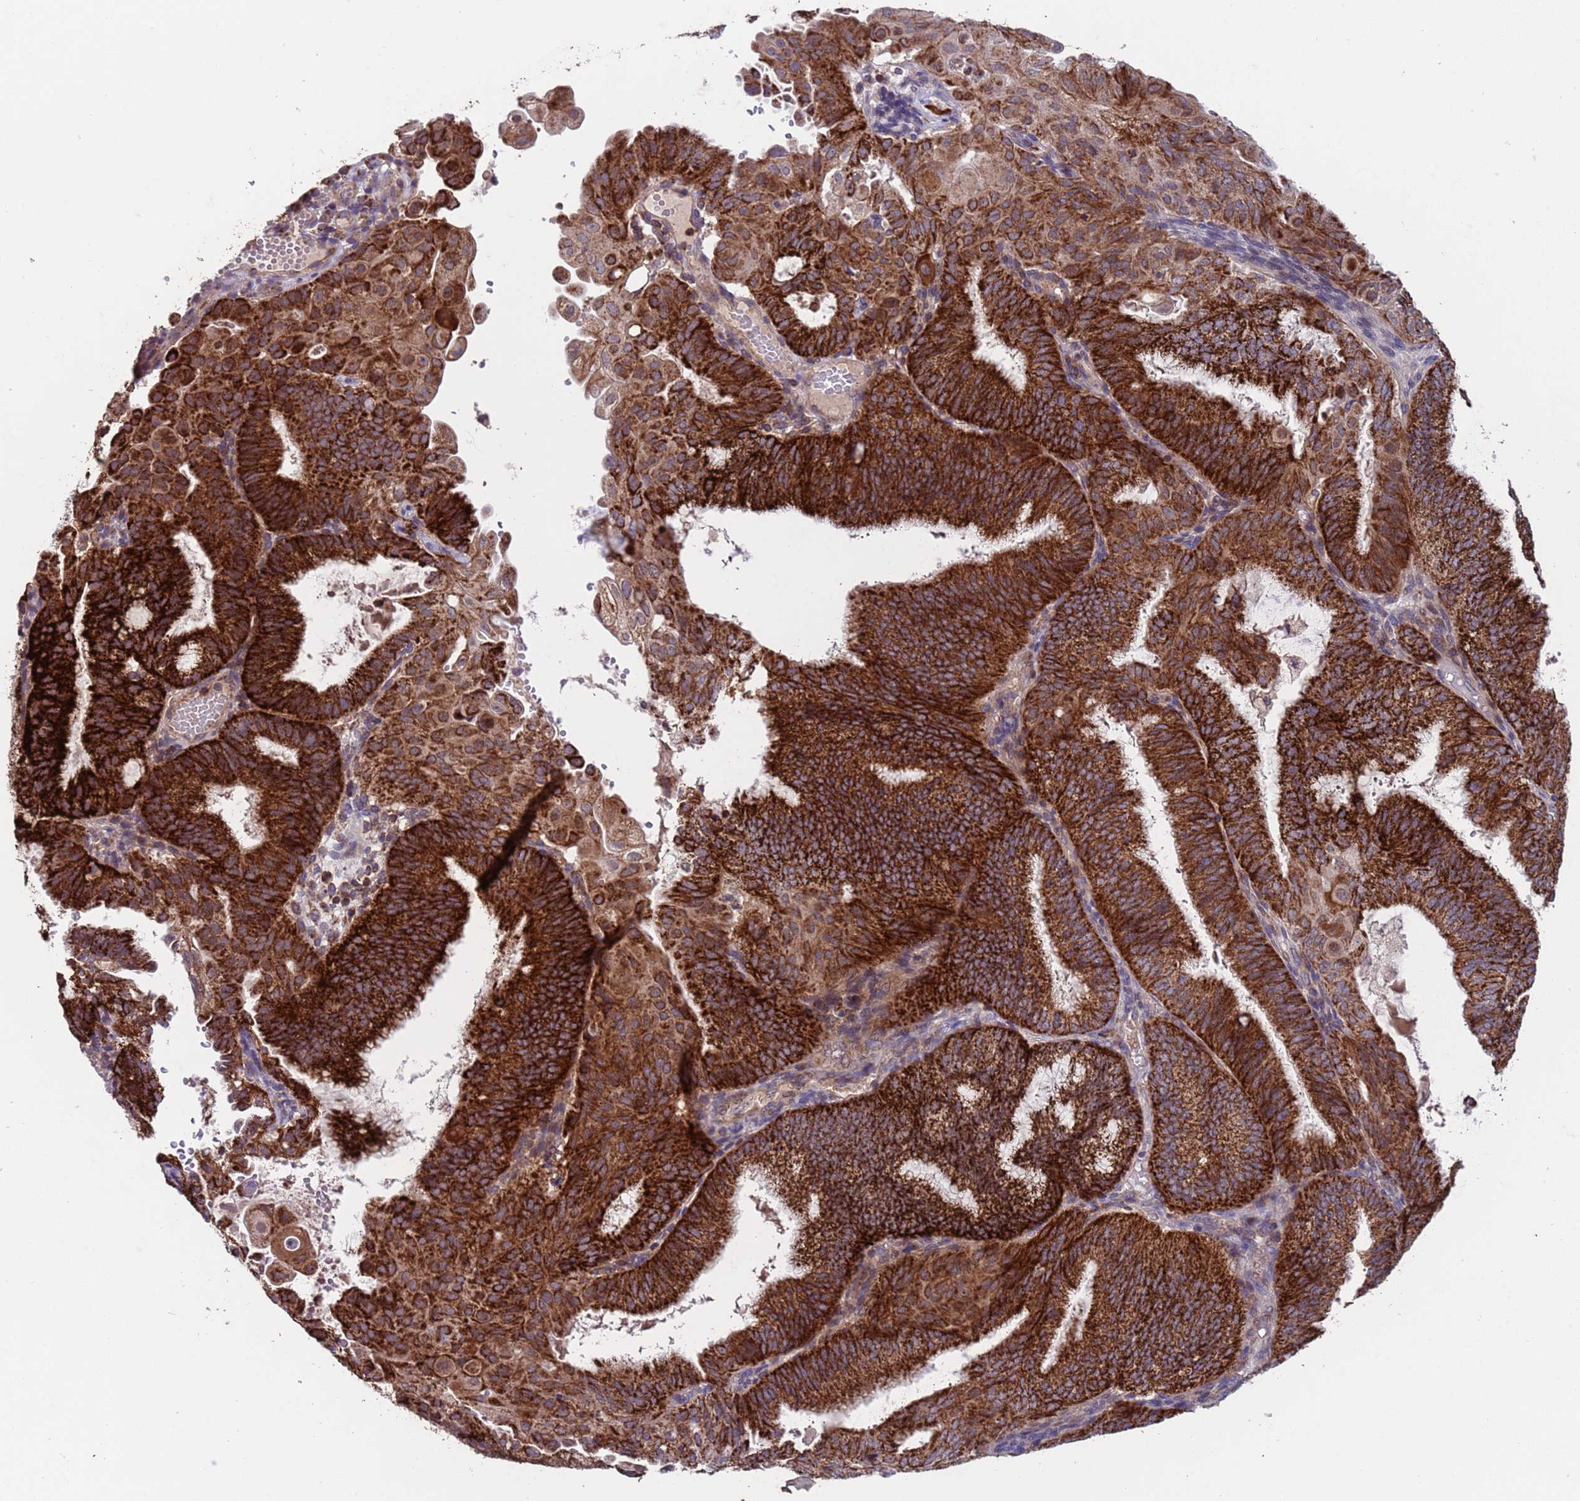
{"staining": {"intensity": "strong", "quantity": ">75%", "location": "cytoplasmic/membranous"}, "tissue": "endometrial cancer", "cell_type": "Tumor cells", "image_type": "cancer", "snomed": [{"axis": "morphology", "description": "Adenocarcinoma, NOS"}, {"axis": "topography", "description": "Endometrium"}], "caption": "IHC of endometrial cancer shows high levels of strong cytoplasmic/membranous positivity in approximately >75% of tumor cells. The staining was performed using DAB (3,3'-diaminobenzidine) to visualize the protein expression in brown, while the nuclei were stained in blue with hematoxylin (Magnification: 20x).", "gene": "ACAD8", "patient": {"sex": "female", "age": 49}}